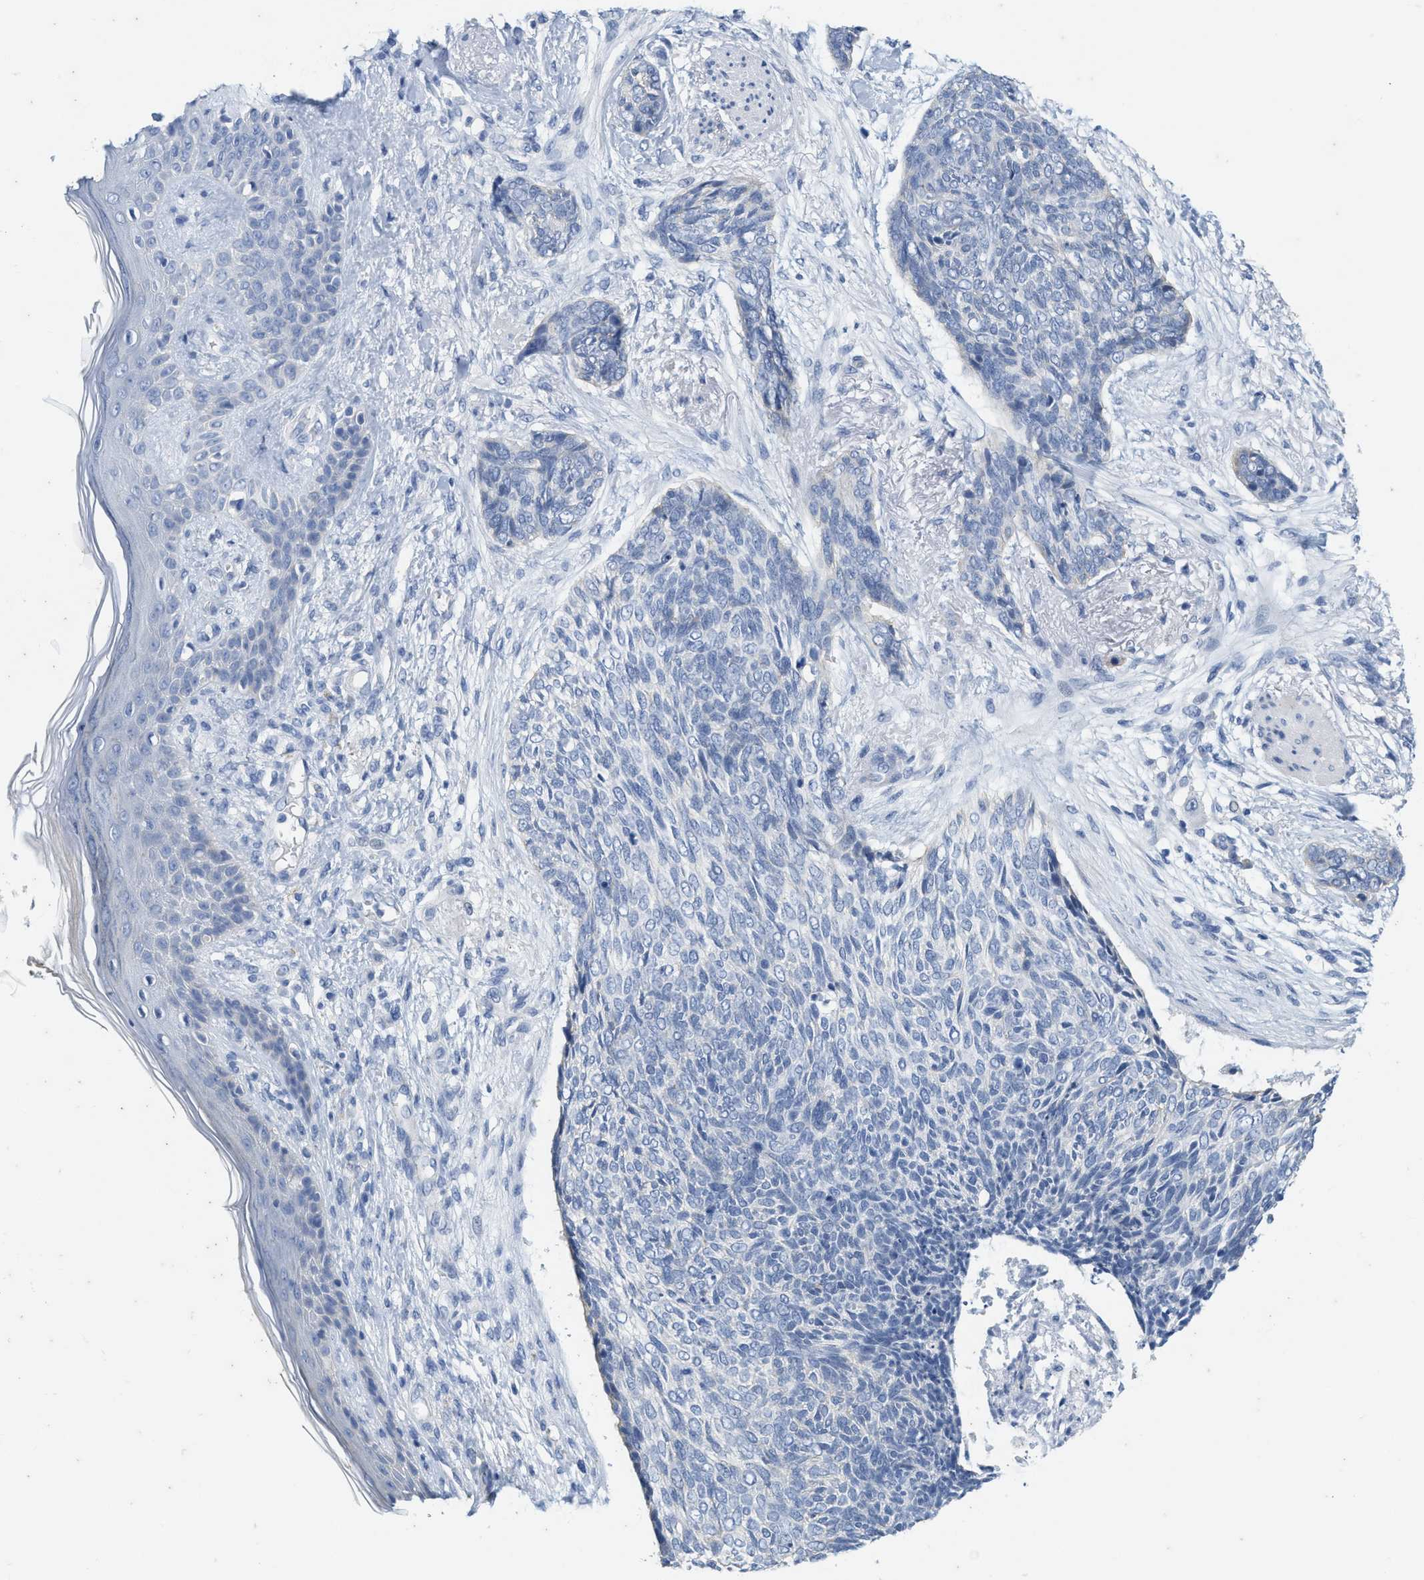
{"staining": {"intensity": "negative", "quantity": "none", "location": "none"}, "tissue": "skin cancer", "cell_type": "Tumor cells", "image_type": "cancer", "snomed": [{"axis": "morphology", "description": "Basal cell carcinoma"}, {"axis": "topography", "description": "Skin"}], "caption": "DAB immunohistochemical staining of skin basal cell carcinoma shows no significant positivity in tumor cells.", "gene": "ABCB11", "patient": {"sex": "female", "age": 84}}